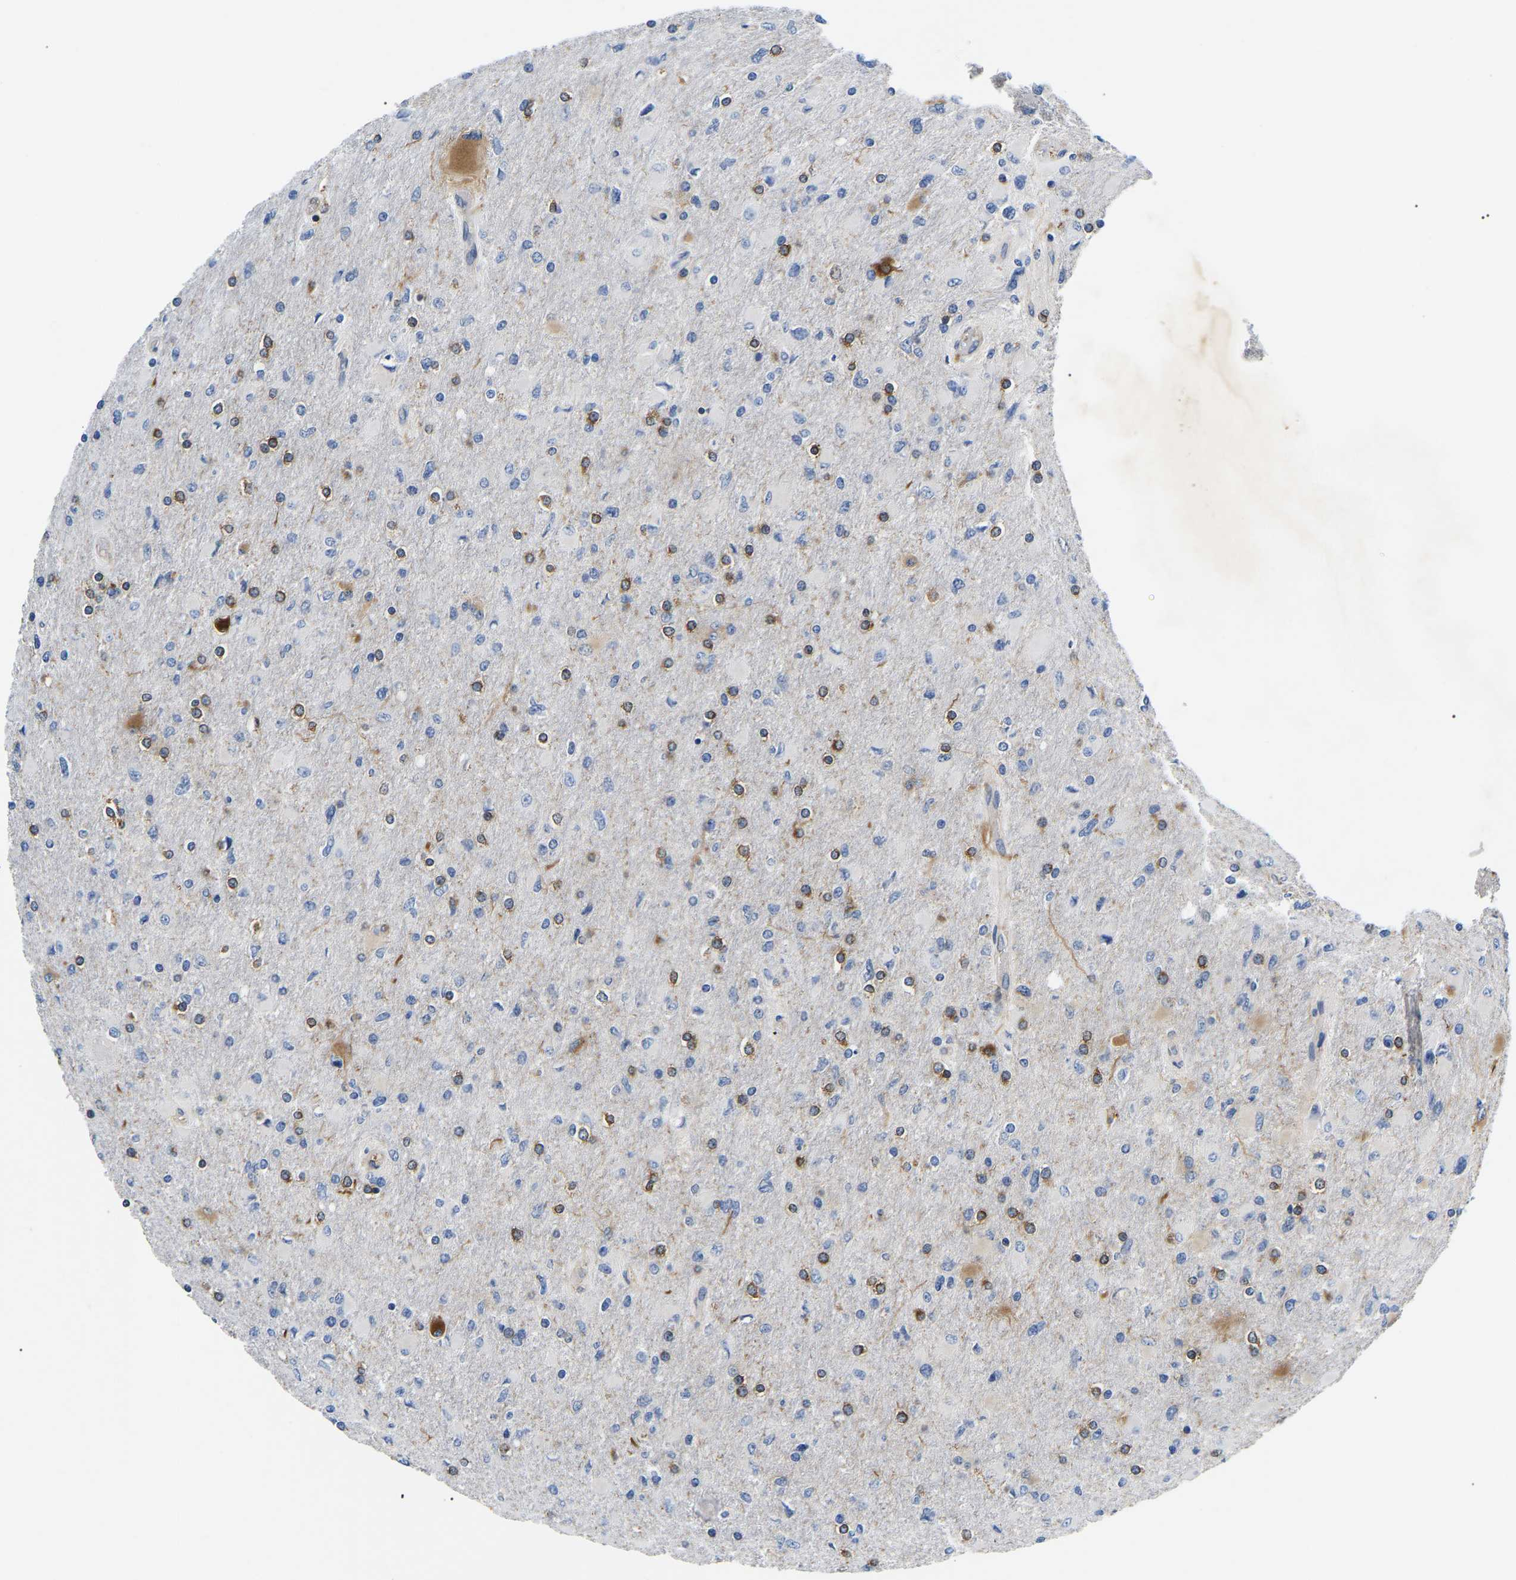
{"staining": {"intensity": "moderate", "quantity": "25%-75%", "location": "cytoplasmic/membranous"}, "tissue": "glioma", "cell_type": "Tumor cells", "image_type": "cancer", "snomed": [{"axis": "morphology", "description": "Glioma, malignant, High grade"}, {"axis": "topography", "description": "Cerebral cortex"}], "caption": "High-power microscopy captured an IHC micrograph of glioma, revealing moderate cytoplasmic/membranous staining in about 25%-75% of tumor cells. Nuclei are stained in blue.", "gene": "DUSP8", "patient": {"sex": "female", "age": 36}}